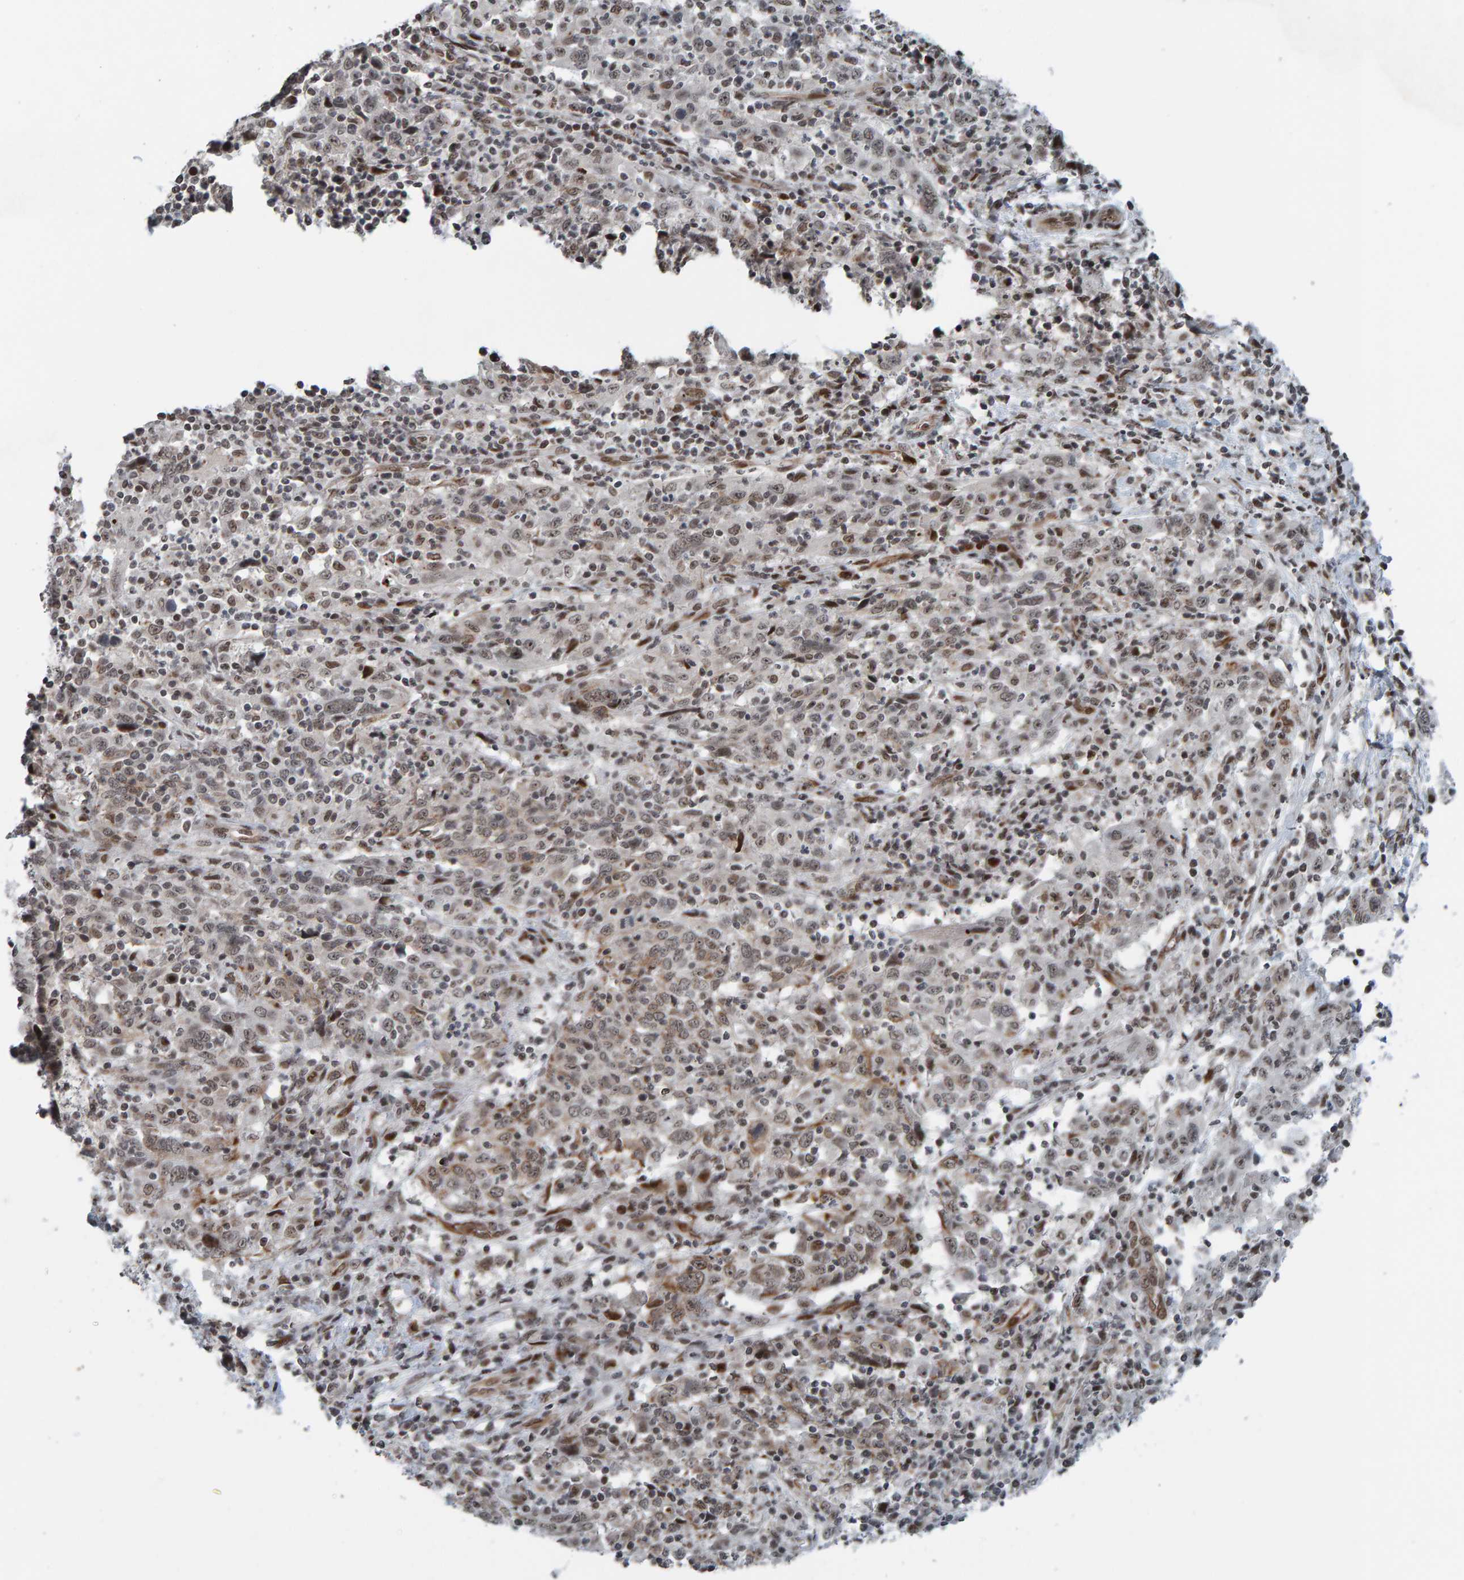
{"staining": {"intensity": "weak", "quantity": ">75%", "location": "cytoplasmic/membranous,nuclear"}, "tissue": "cervical cancer", "cell_type": "Tumor cells", "image_type": "cancer", "snomed": [{"axis": "morphology", "description": "Squamous cell carcinoma, NOS"}, {"axis": "topography", "description": "Cervix"}], "caption": "A brown stain labels weak cytoplasmic/membranous and nuclear staining of a protein in squamous cell carcinoma (cervical) tumor cells.", "gene": "ZNF366", "patient": {"sex": "female", "age": 46}}